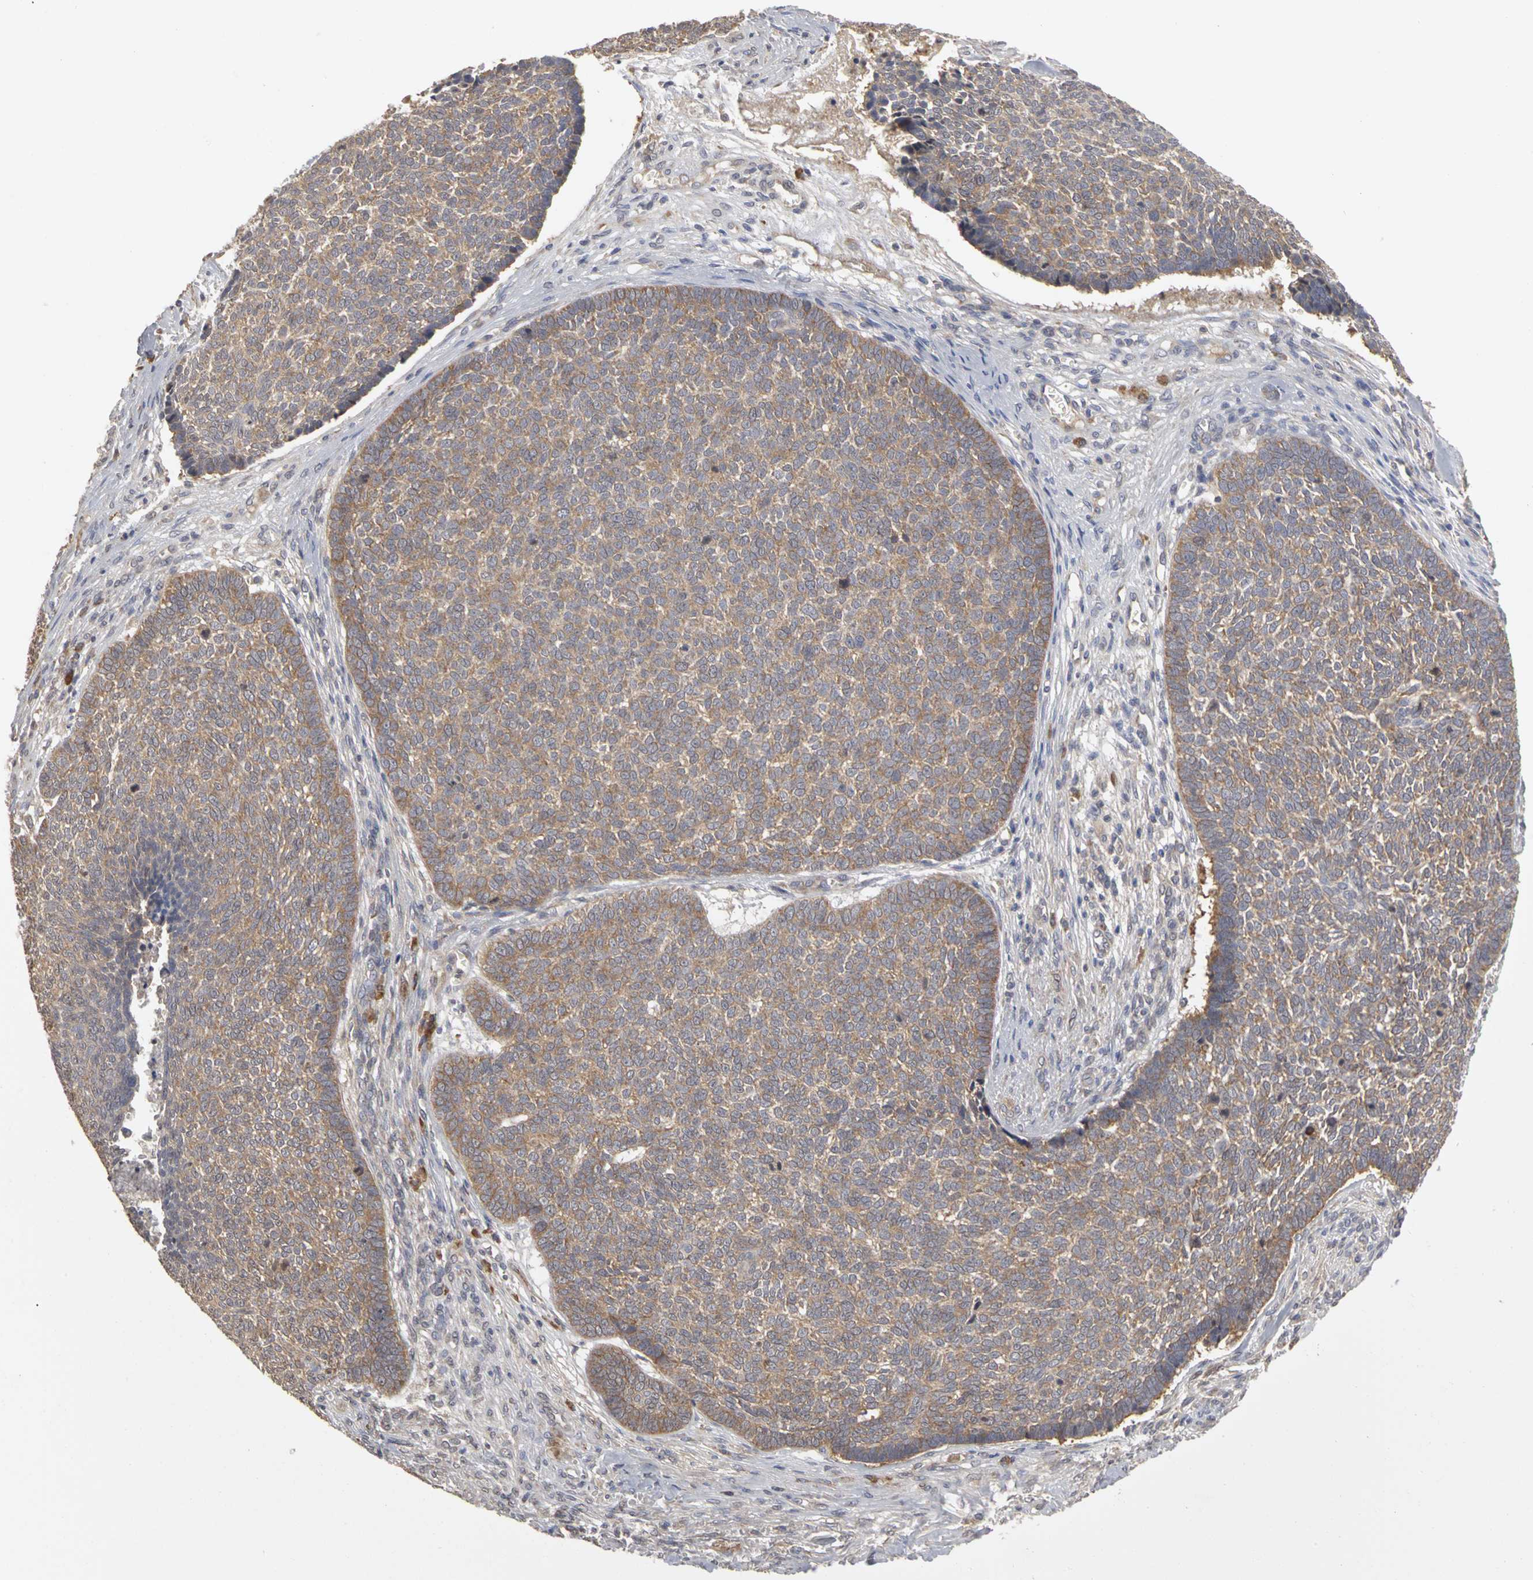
{"staining": {"intensity": "moderate", "quantity": ">75%", "location": "cytoplasmic/membranous"}, "tissue": "skin cancer", "cell_type": "Tumor cells", "image_type": "cancer", "snomed": [{"axis": "morphology", "description": "Basal cell carcinoma"}, {"axis": "topography", "description": "Skin"}], "caption": "A medium amount of moderate cytoplasmic/membranous staining is appreciated in approximately >75% of tumor cells in skin basal cell carcinoma tissue. (DAB (3,3'-diaminobenzidine) IHC, brown staining for protein, blue staining for nuclei).", "gene": "IRAK1", "patient": {"sex": "male", "age": 84}}